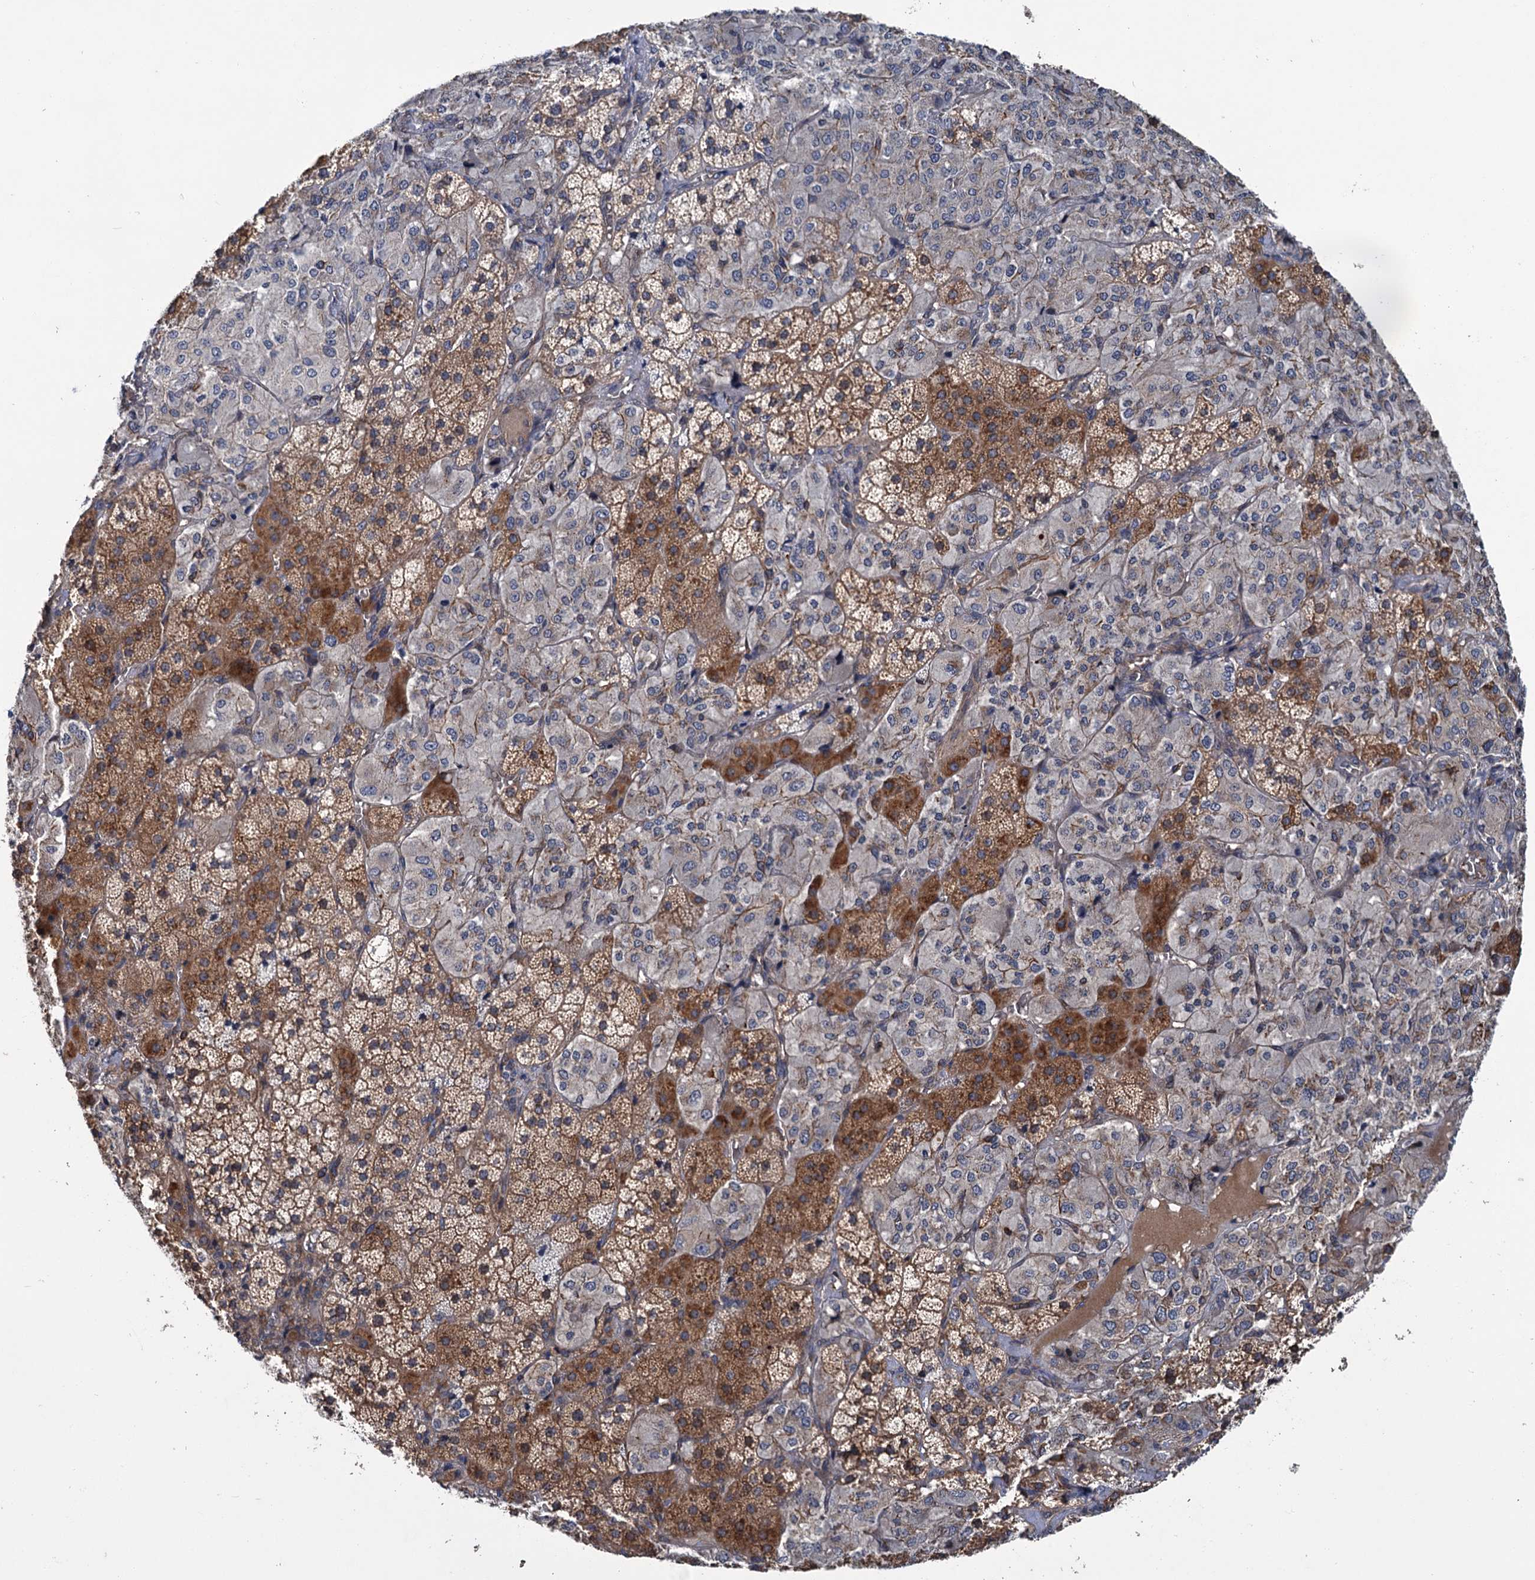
{"staining": {"intensity": "moderate", "quantity": "25%-75%", "location": "cytoplasmic/membranous"}, "tissue": "adrenal gland", "cell_type": "Glandular cells", "image_type": "normal", "snomed": [{"axis": "morphology", "description": "Normal tissue, NOS"}, {"axis": "topography", "description": "Adrenal gland"}], "caption": "Adrenal gland stained for a protein reveals moderate cytoplasmic/membranous positivity in glandular cells. (Stains: DAB (3,3'-diaminobenzidine) in brown, nuclei in blue, Microscopy: brightfield microscopy at high magnification).", "gene": "PKN2", "patient": {"sex": "female", "age": 44}}